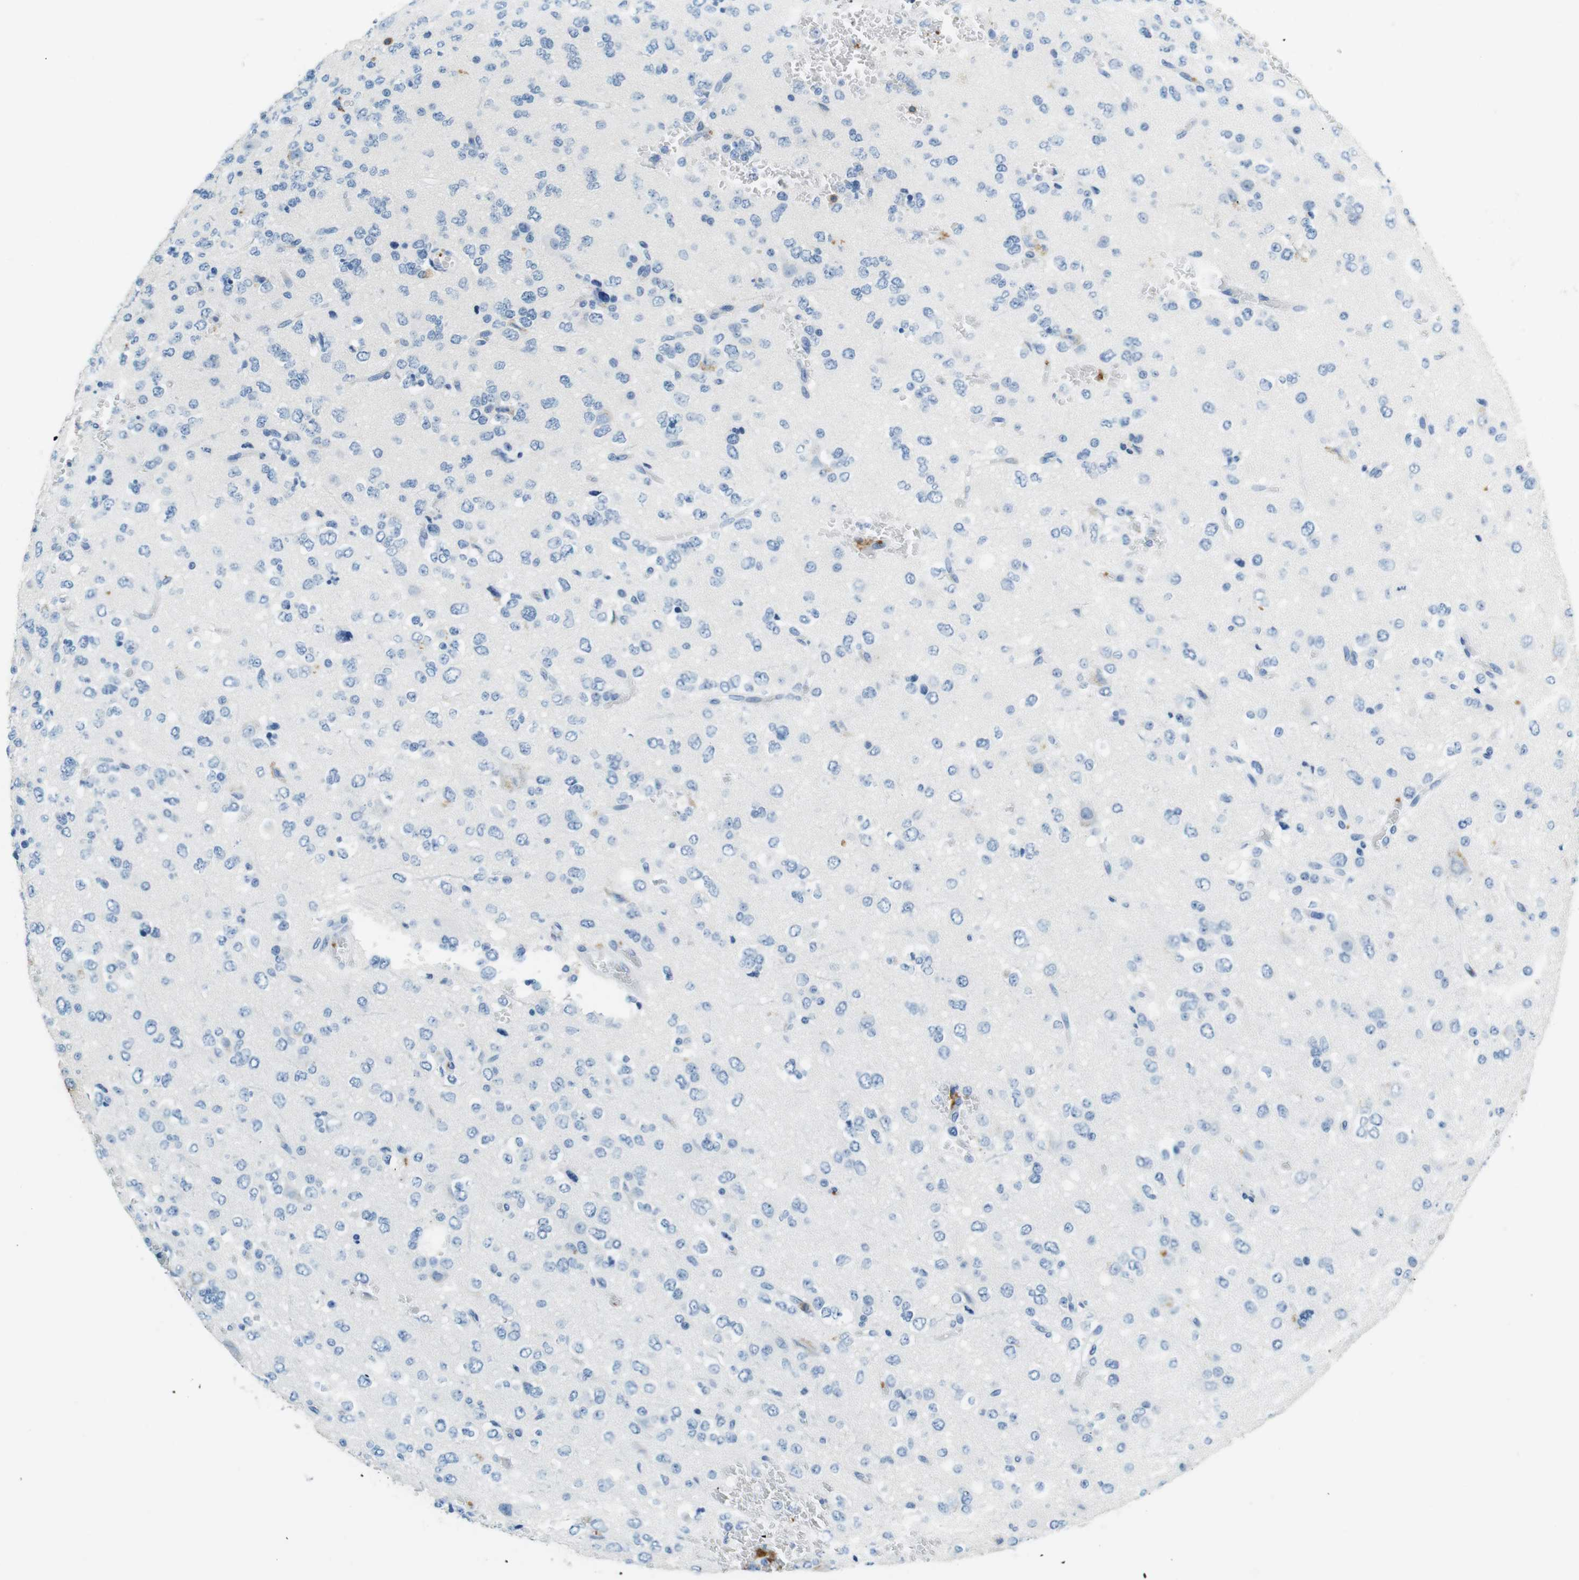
{"staining": {"intensity": "negative", "quantity": "none", "location": "none"}, "tissue": "glioma", "cell_type": "Tumor cells", "image_type": "cancer", "snomed": [{"axis": "morphology", "description": "Glioma, malignant, Low grade"}, {"axis": "topography", "description": "Brain"}], "caption": "IHC image of malignant glioma (low-grade) stained for a protein (brown), which displays no expression in tumor cells.", "gene": "LAT", "patient": {"sex": "male", "age": 38}}